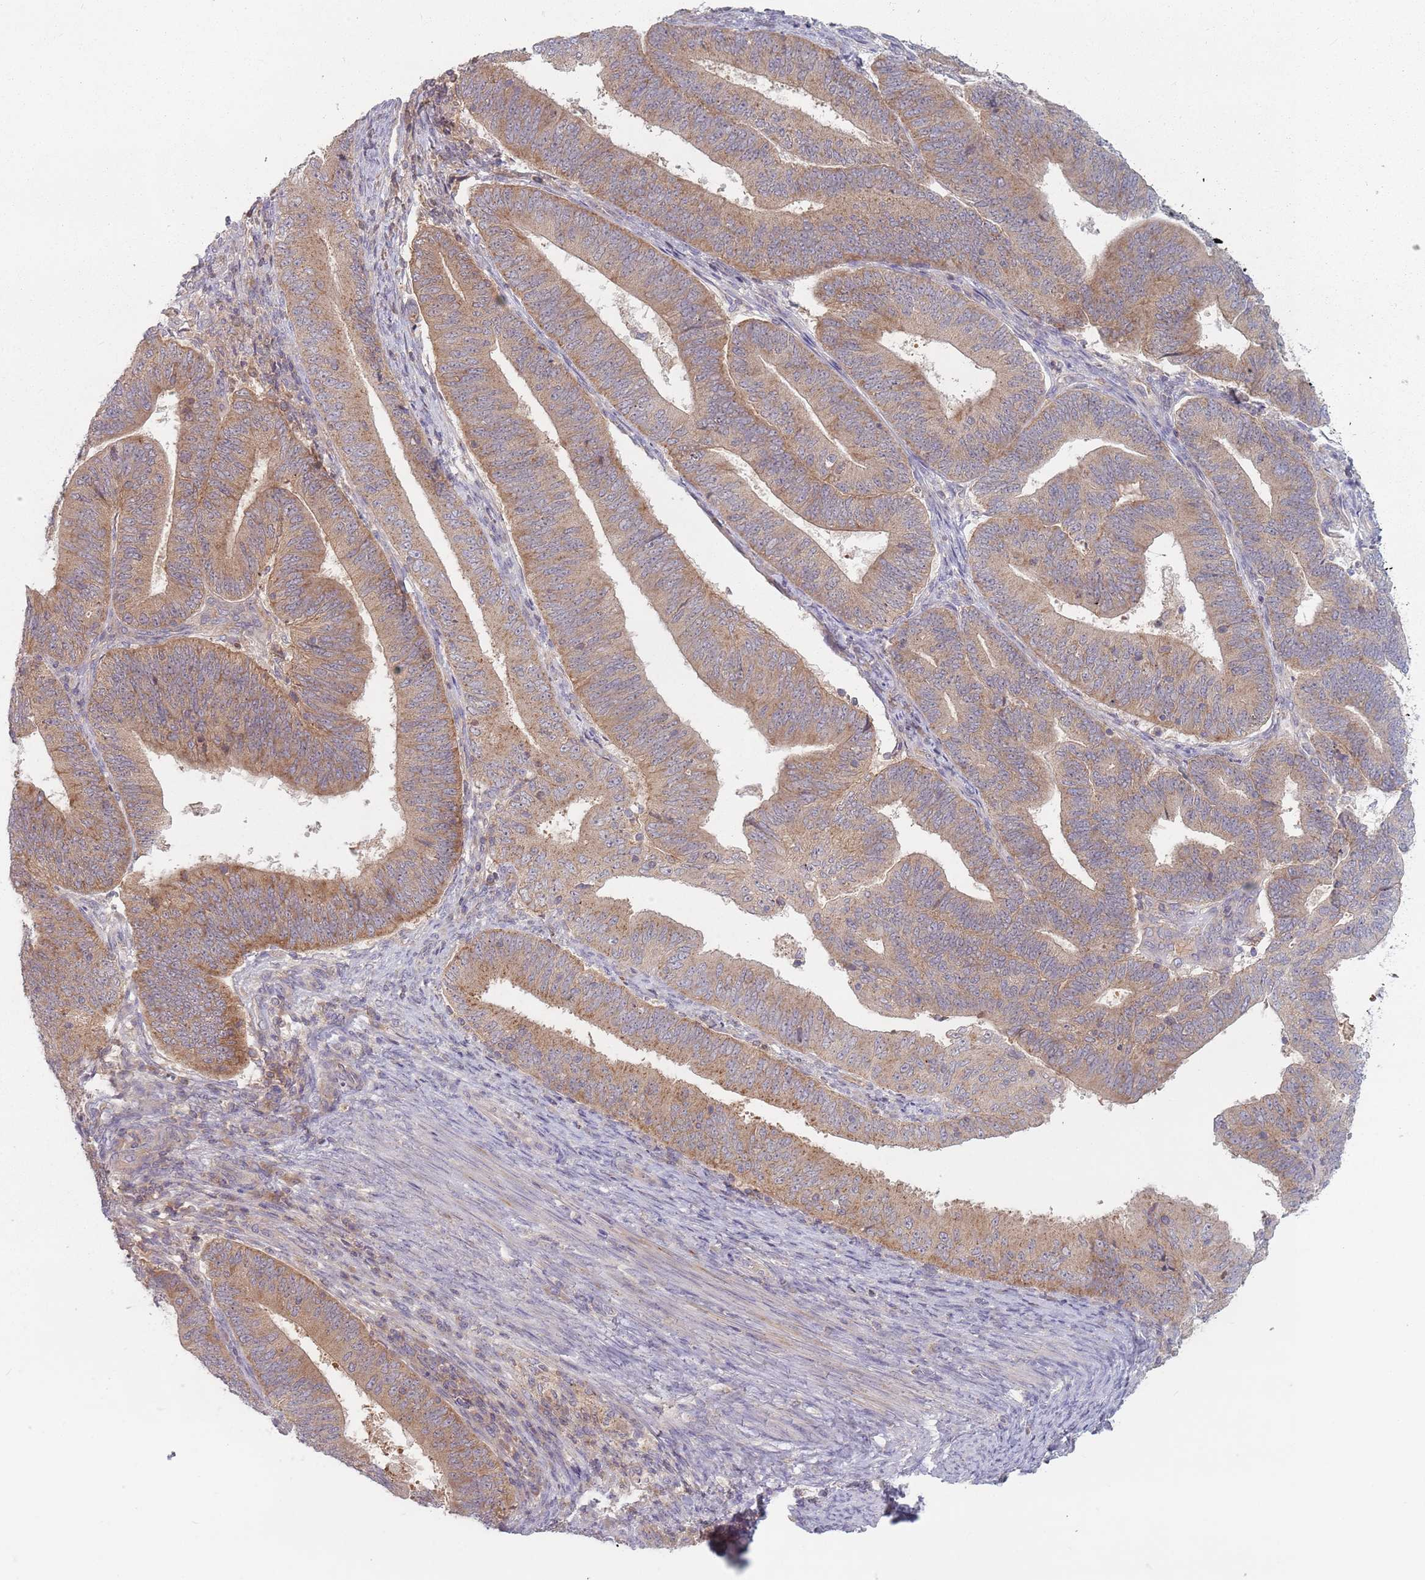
{"staining": {"intensity": "moderate", "quantity": ">75%", "location": "cytoplasmic/membranous"}, "tissue": "endometrial cancer", "cell_type": "Tumor cells", "image_type": "cancer", "snomed": [{"axis": "morphology", "description": "Adenocarcinoma, NOS"}, {"axis": "topography", "description": "Endometrium"}], "caption": "Immunohistochemical staining of endometrial adenocarcinoma displays medium levels of moderate cytoplasmic/membranous protein positivity in approximately >75% of tumor cells.", "gene": "ASB13", "patient": {"sex": "female", "age": 70}}